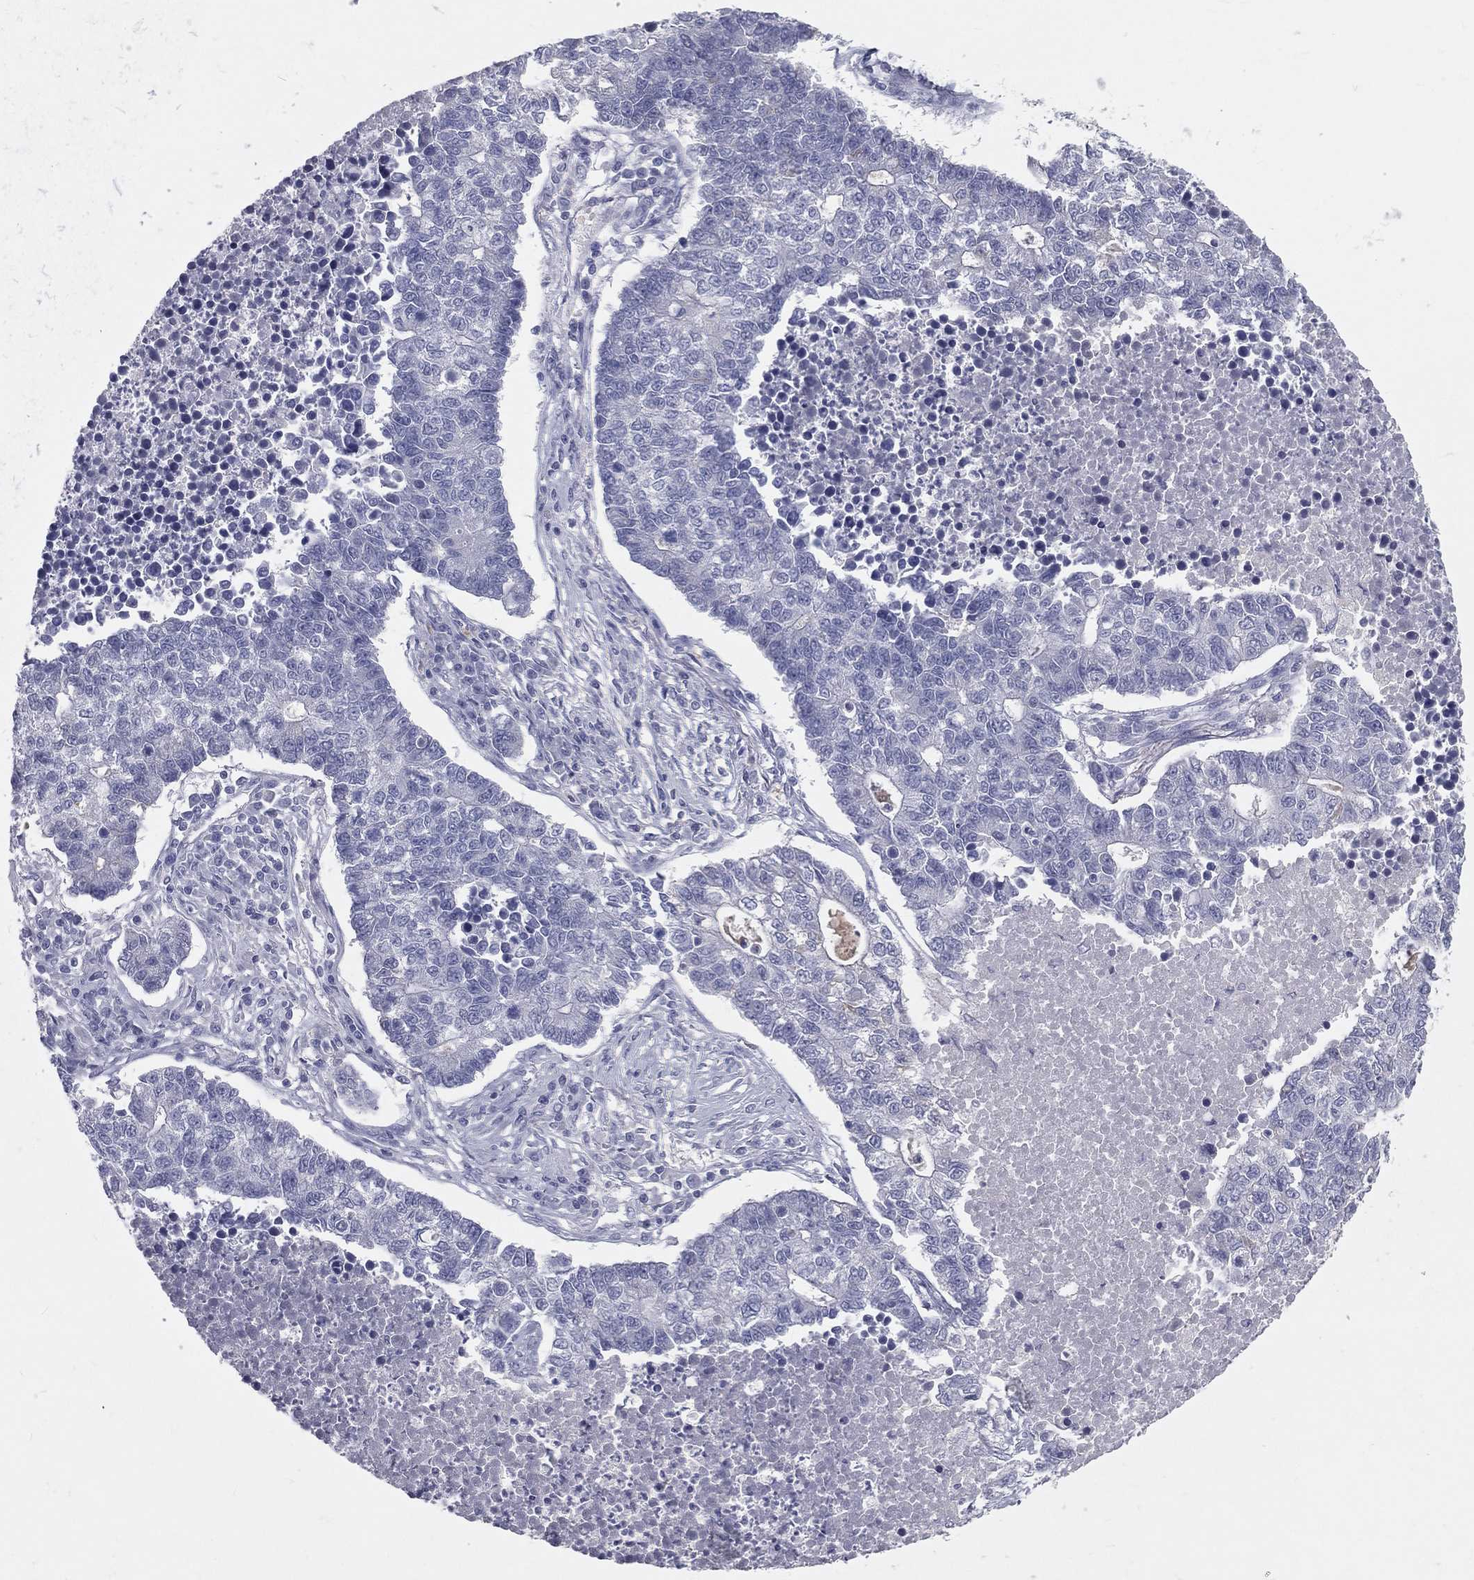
{"staining": {"intensity": "negative", "quantity": "none", "location": "none"}, "tissue": "lung cancer", "cell_type": "Tumor cells", "image_type": "cancer", "snomed": [{"axis": "morphology", "description": "Adenocarcinoma, NOS"}, {"axis": "topography", "description": "Lung"}], "caption": "This histopathology image is of lung cancer stained with immunohistochemistry (IHC) to label a protein in brown with the nuclei are counter-stained blue. There is no staining in tumor cells.", "gene": "TFPI2", "patient": {"sex": "male", "age": 57}}